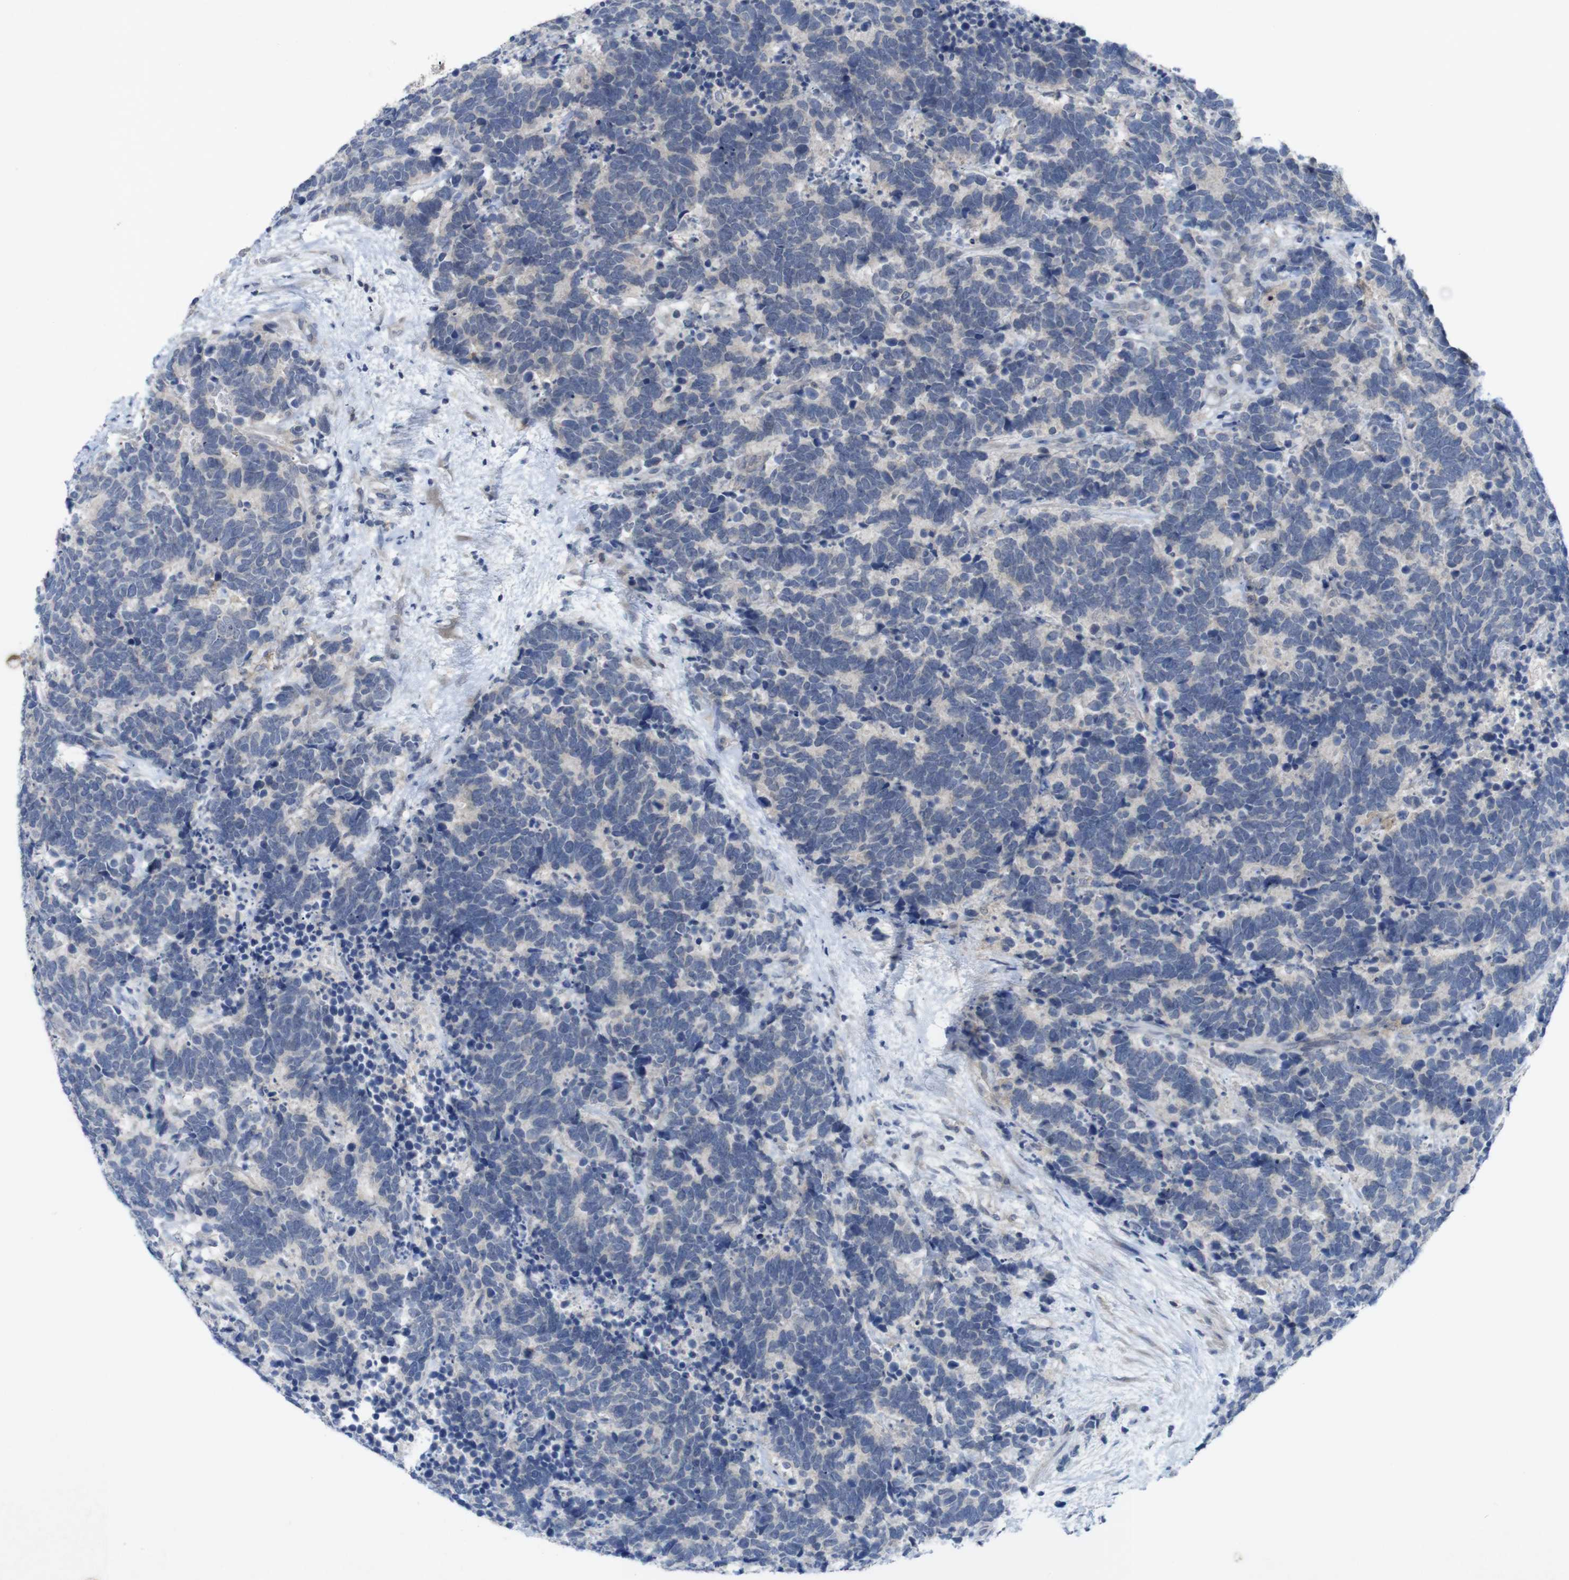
{"staining": {"intensity": "negative", "quantity": "none", "location": "none"}, "tissue": "carcinoid", "cell_type": "Tumor cells", "image_type": "cancer", "snomed": [{"axis": "morphology", "description": "Carcinoma, NOS"}, {"axis": "morphology", "description": "Carcinoid, malignant, NOS"}, {"axis": "topography", "description": "Urinary bladder"}], "caption": "Immunohistochemical staining of human carcinoid (malignant) displays no significant positivity in tumor cells.", "gene": "SLAMF7", "patient": {"sex": "male", "age": 57}}